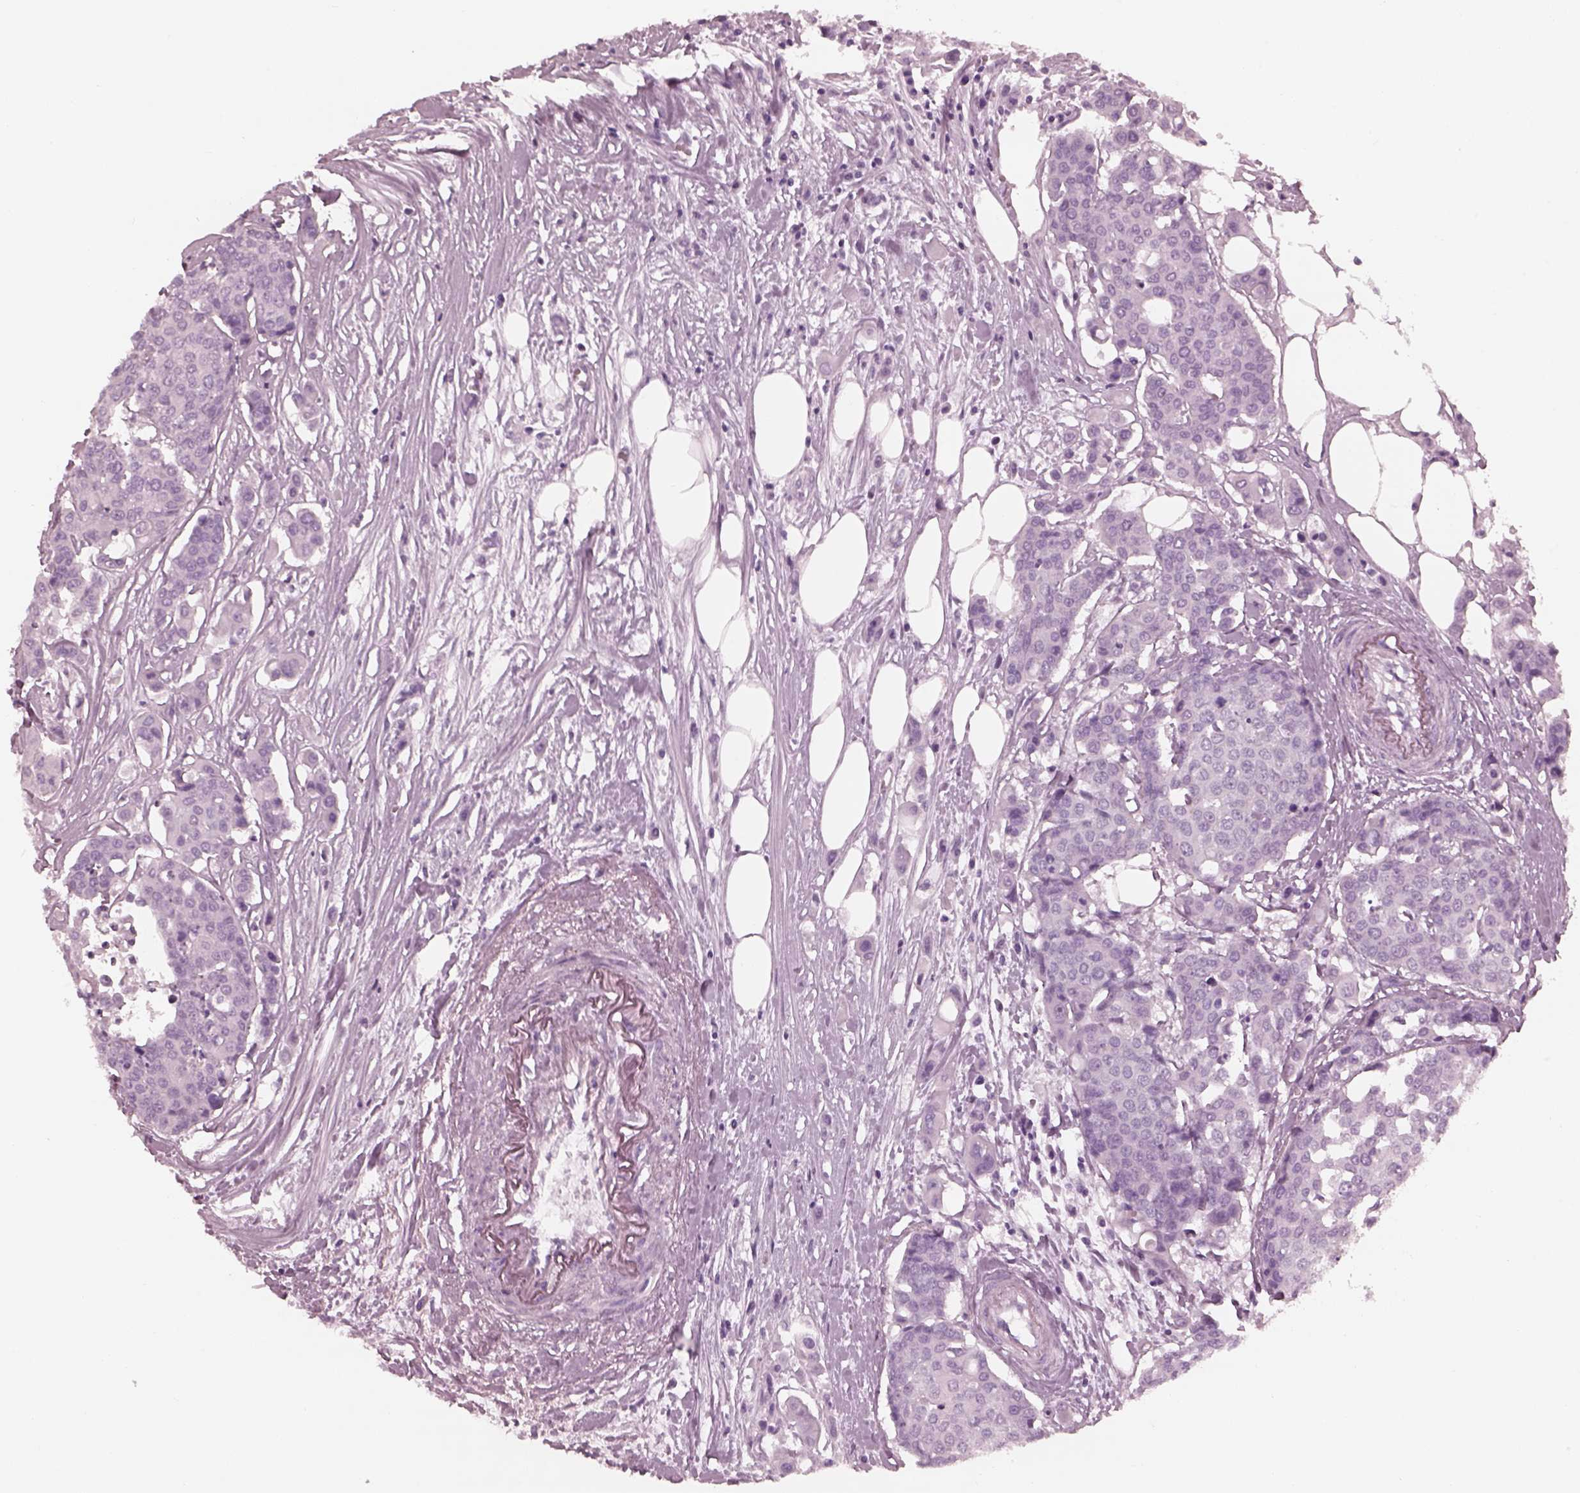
{"staining": {"intensity": "negative", "quantity": "none", "location": "none"}, "tissue": "carcinoid", "cell_type": "Tumor cells", "image_type": "cancer", "snomed": [{"axis": "morphology", "description": "Carcinoid, malignant, NOS"}, {"axis": "topography", "description": "Colon"}], "caption": "DAB (3,3'-diaminobenzidine) immunohistochemical staining of carcinoid exhibits no significant staining in tumor cells.", "gene": "FABP9", "patient": {"sex": "male", "age": 81}}